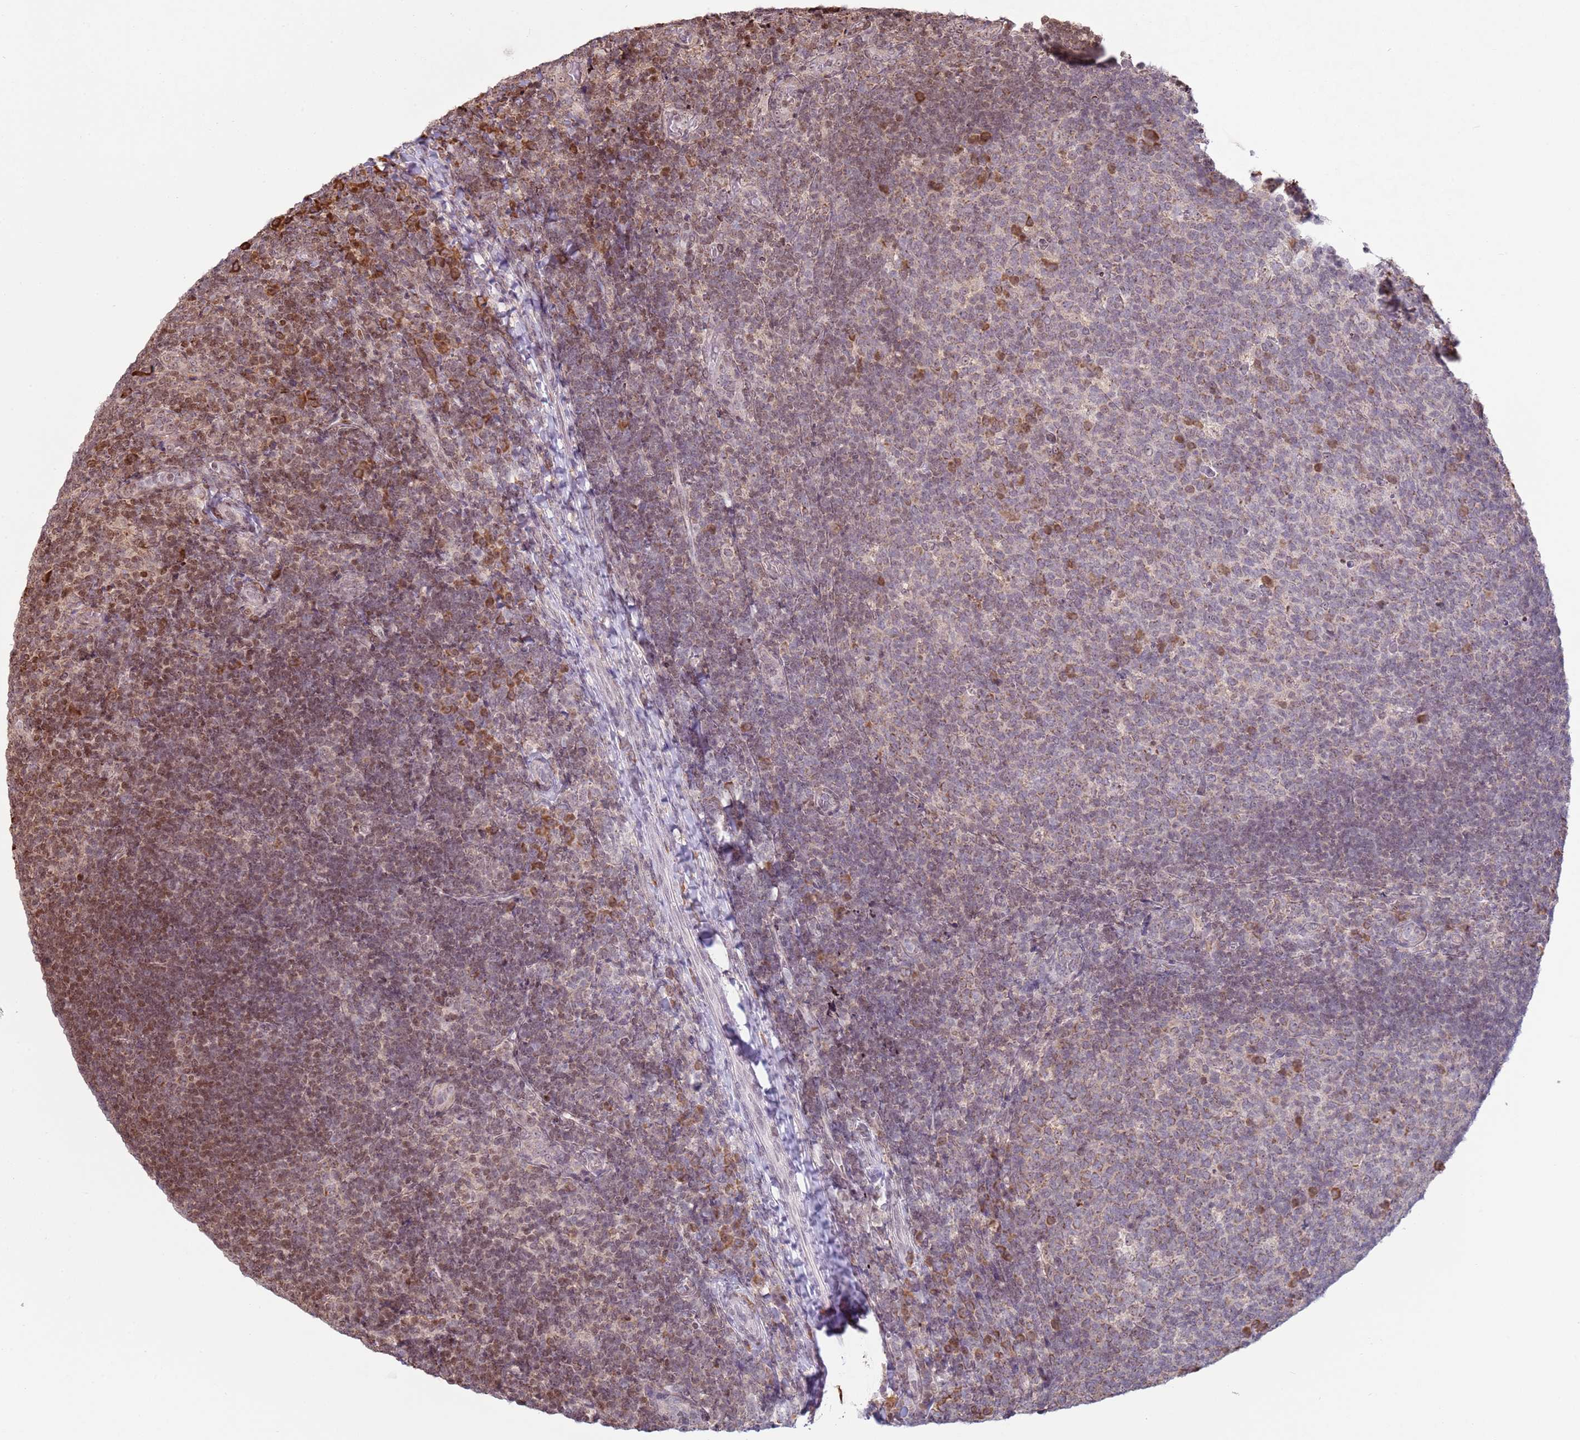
{"staining": {"intensity": "moderate", "quantity": ">75%", "location": "cytoplasmic/membranous"}, "tissue": "tonsil", "cell_type": "Germinal center cells", "image_type": "normal", "snomed": [{"axis": "morphology", "description": "Normal tissue, NOS"}, {"axis": "topography", "description": "Tonsil"}], "caption": "High-power microscopy captured an immunohistochemistry histopathology image of benign tonsil, revealing moderate cytoplasmic/membranous expression in about >75% of germinal center cells.", "gene": "SCAF1", "patient": {"sex": "female", "age": 10}}